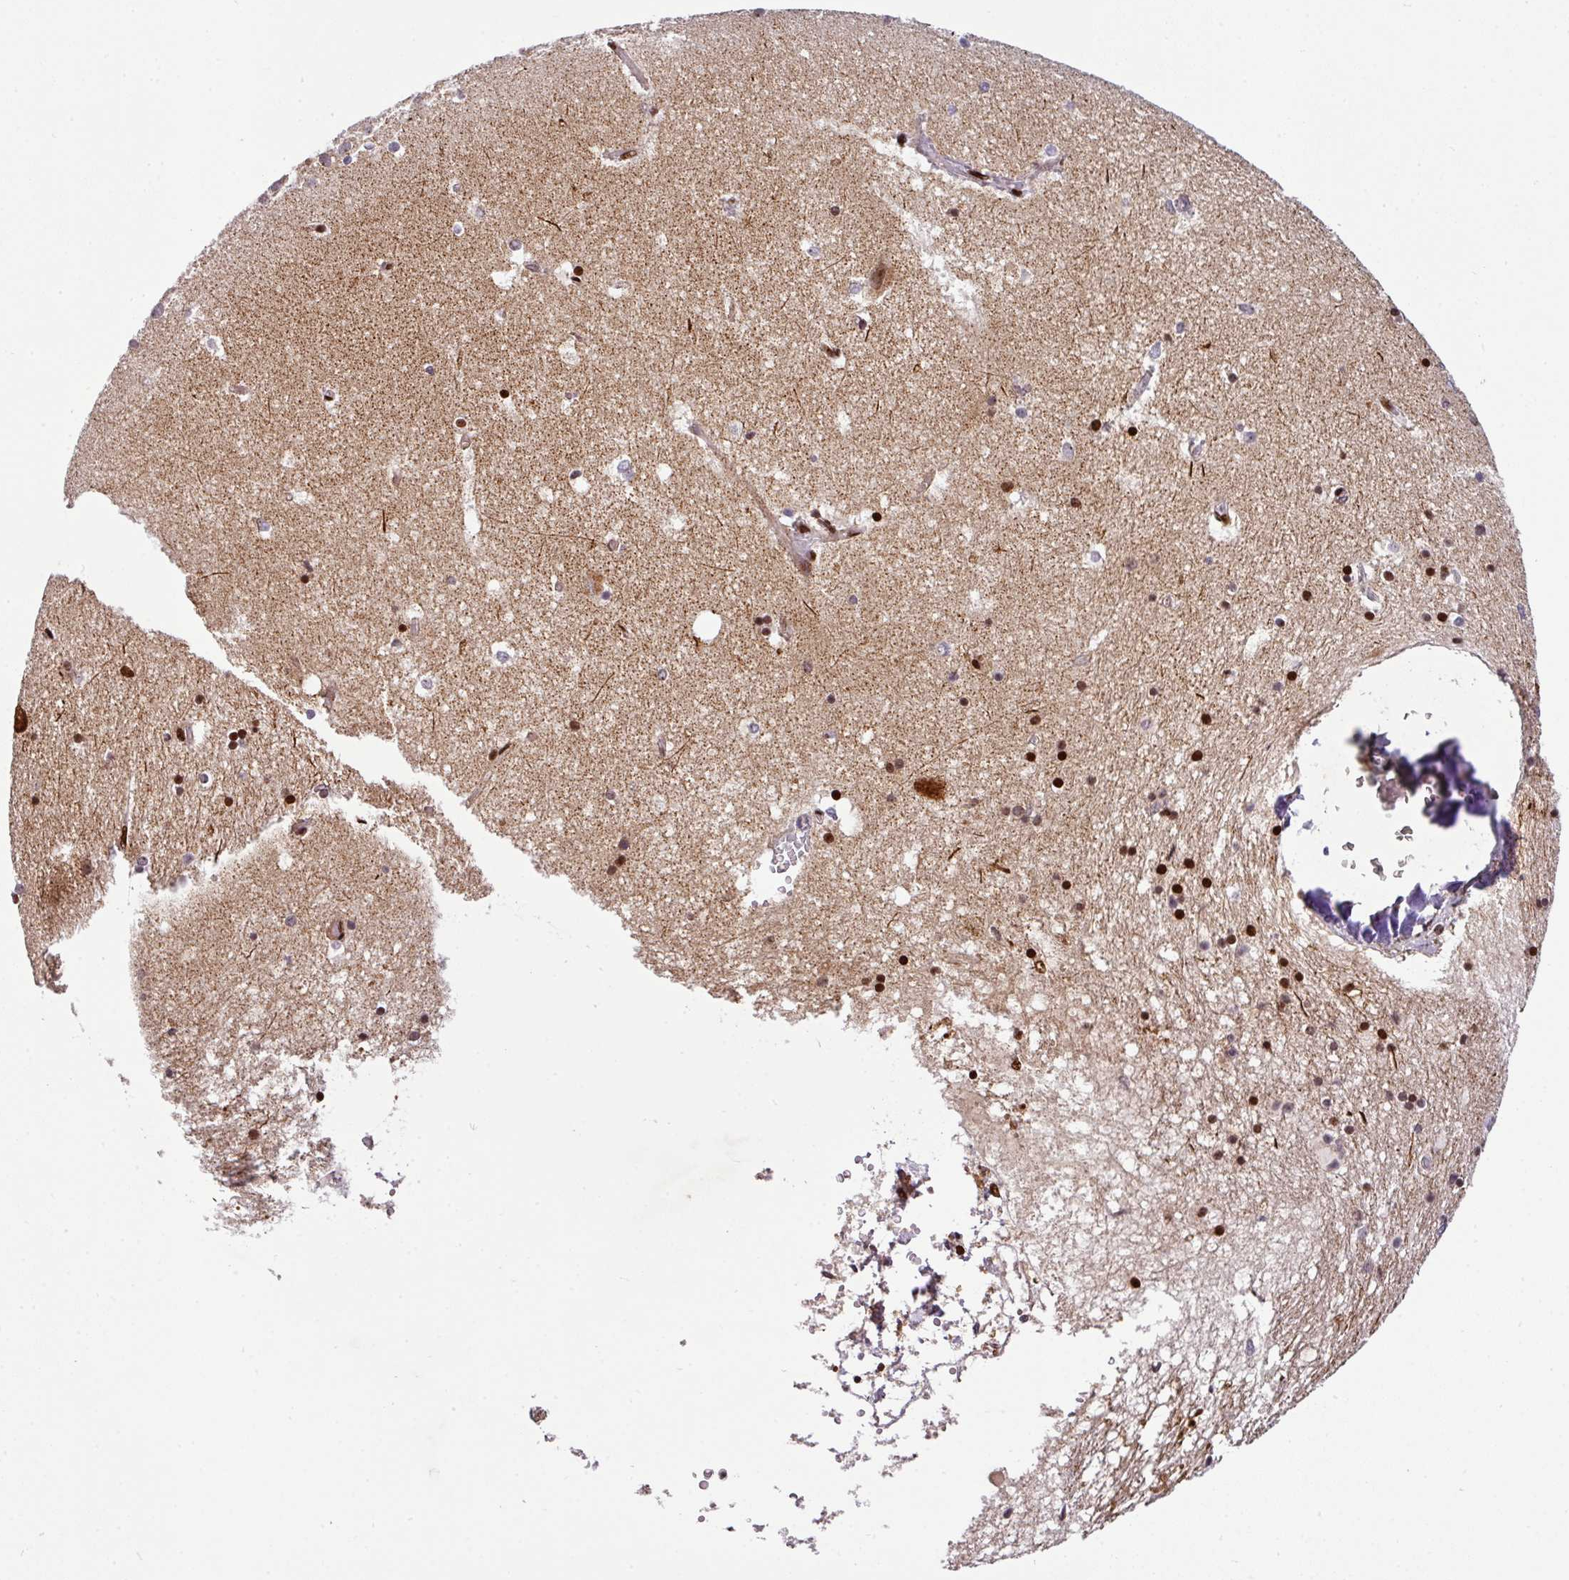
{"staining": {"intensity": "strong", "quantity": ">75%", "location": "nuclear"}, "tissue": "hippocampus", "cell_type": "Glial cells", "image_type": "normal", "snomed": [{"axis": "morphology", "description": "Normal tissue, NOS"}, {"axis": "topography", "description": "Hippocampus"}], "caption": "Protein staining exhibits strong nuclear expression in about >75% of glial cells in normal hippocampus. (Stains: DAB in brown, nuclei in blue, Microscopy: brightfield microscopy at high magnification).", "gene": "ANXA2R", "patient": {"sex": "female", "age": 52}}